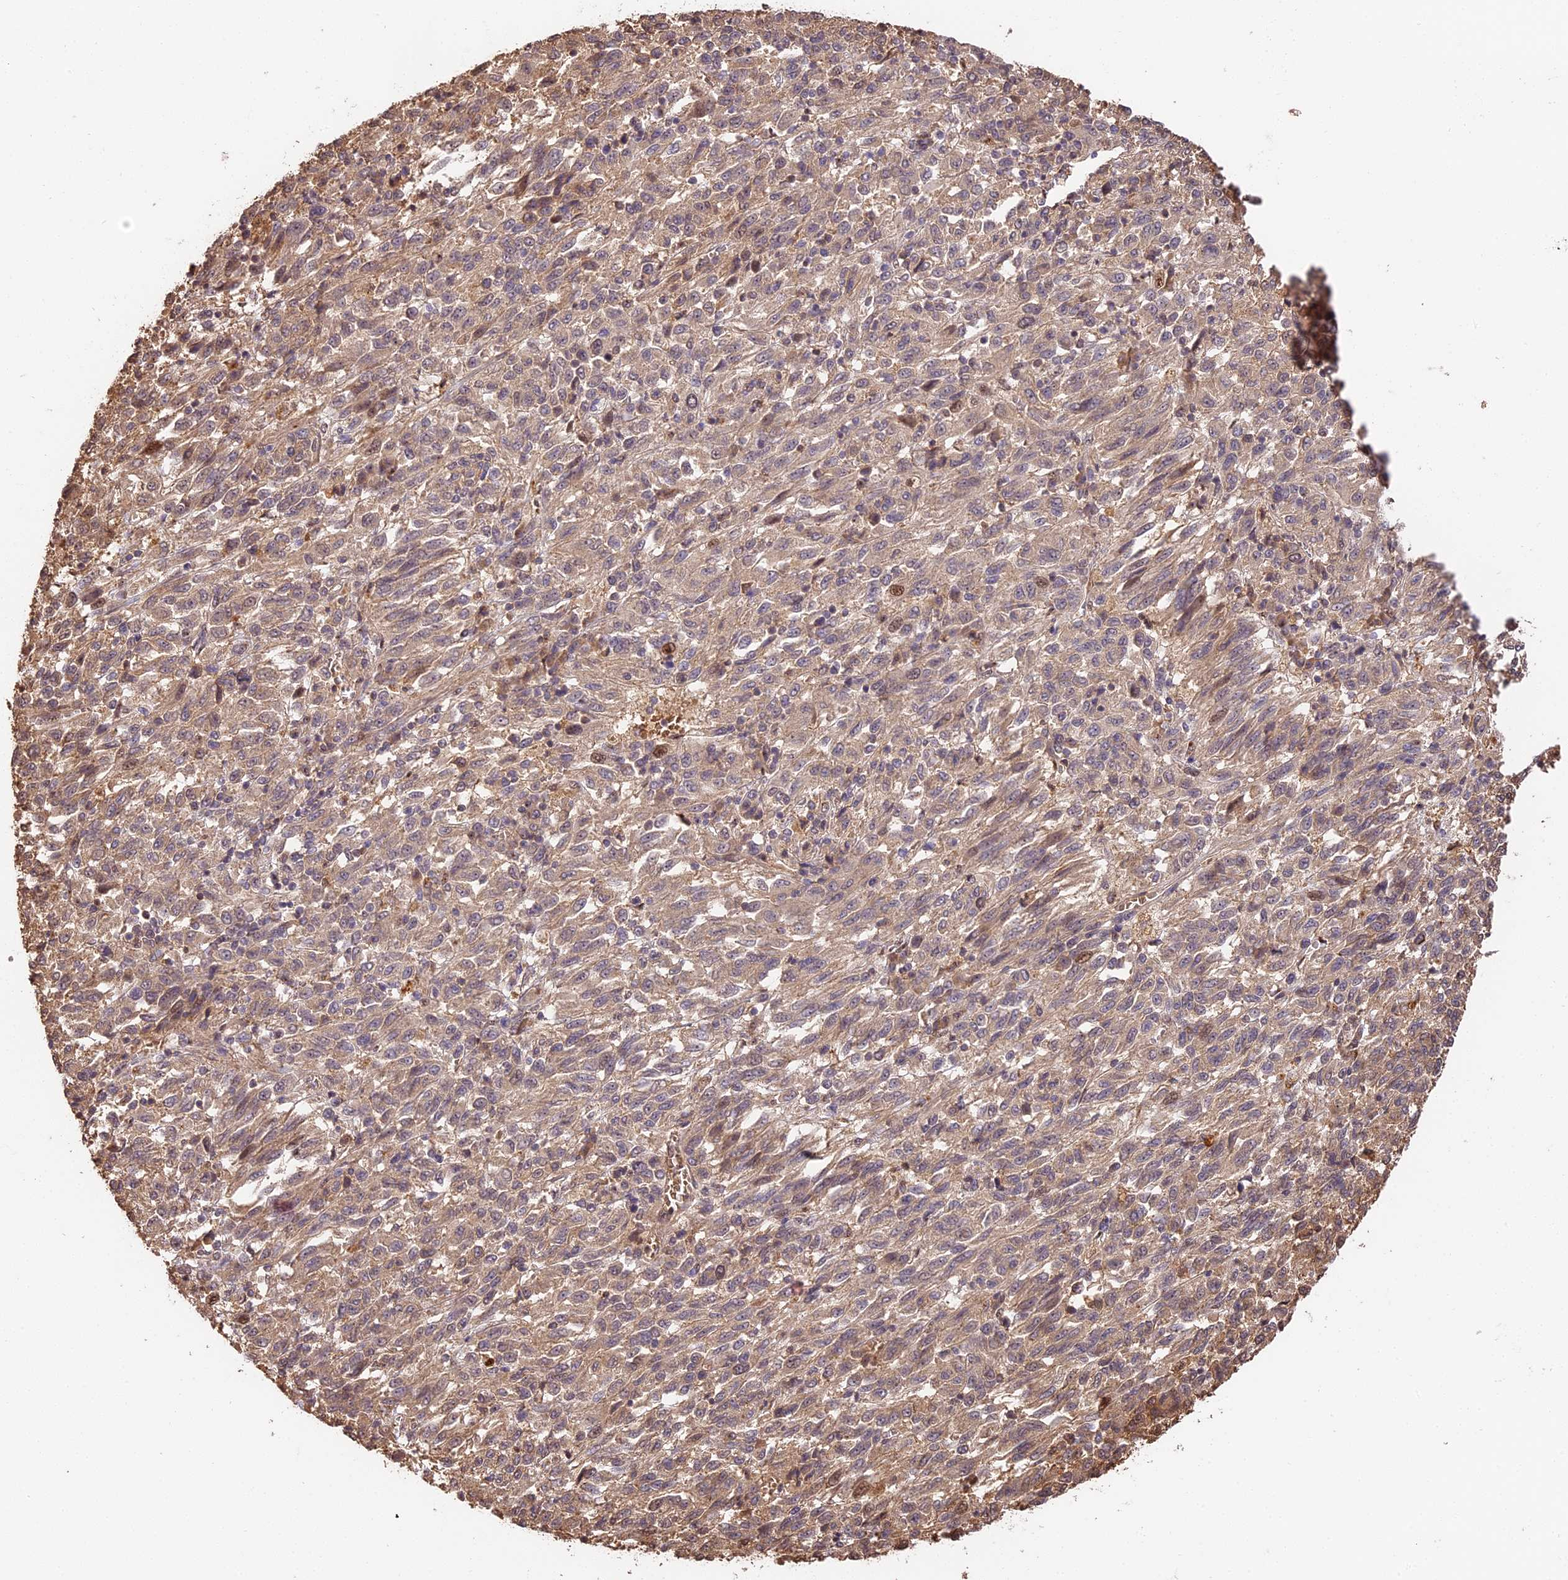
{"staining": {"intensity": "weak", "quantity": ">75%", "location": "cytoplasmic/membranous,nuclear"}, "tissue": "melanoma", "cell_type": "Tumor cells", "image_type": "cancer", "snomed": [{"axis": "morphology", "description": "Malignant melanoma, Metastatic site"}, {"axis": "topography", "description": "Lung"}], "caption": "Weak cytoplasmic/membranous and nuclear expression for a protein is identified in about >75% of tumor cells of malignant melanoma (metastatic site) using immunohistochemistry.", "gene": "PPP1R37", "patient": {"sex": "male", "age": 64}}